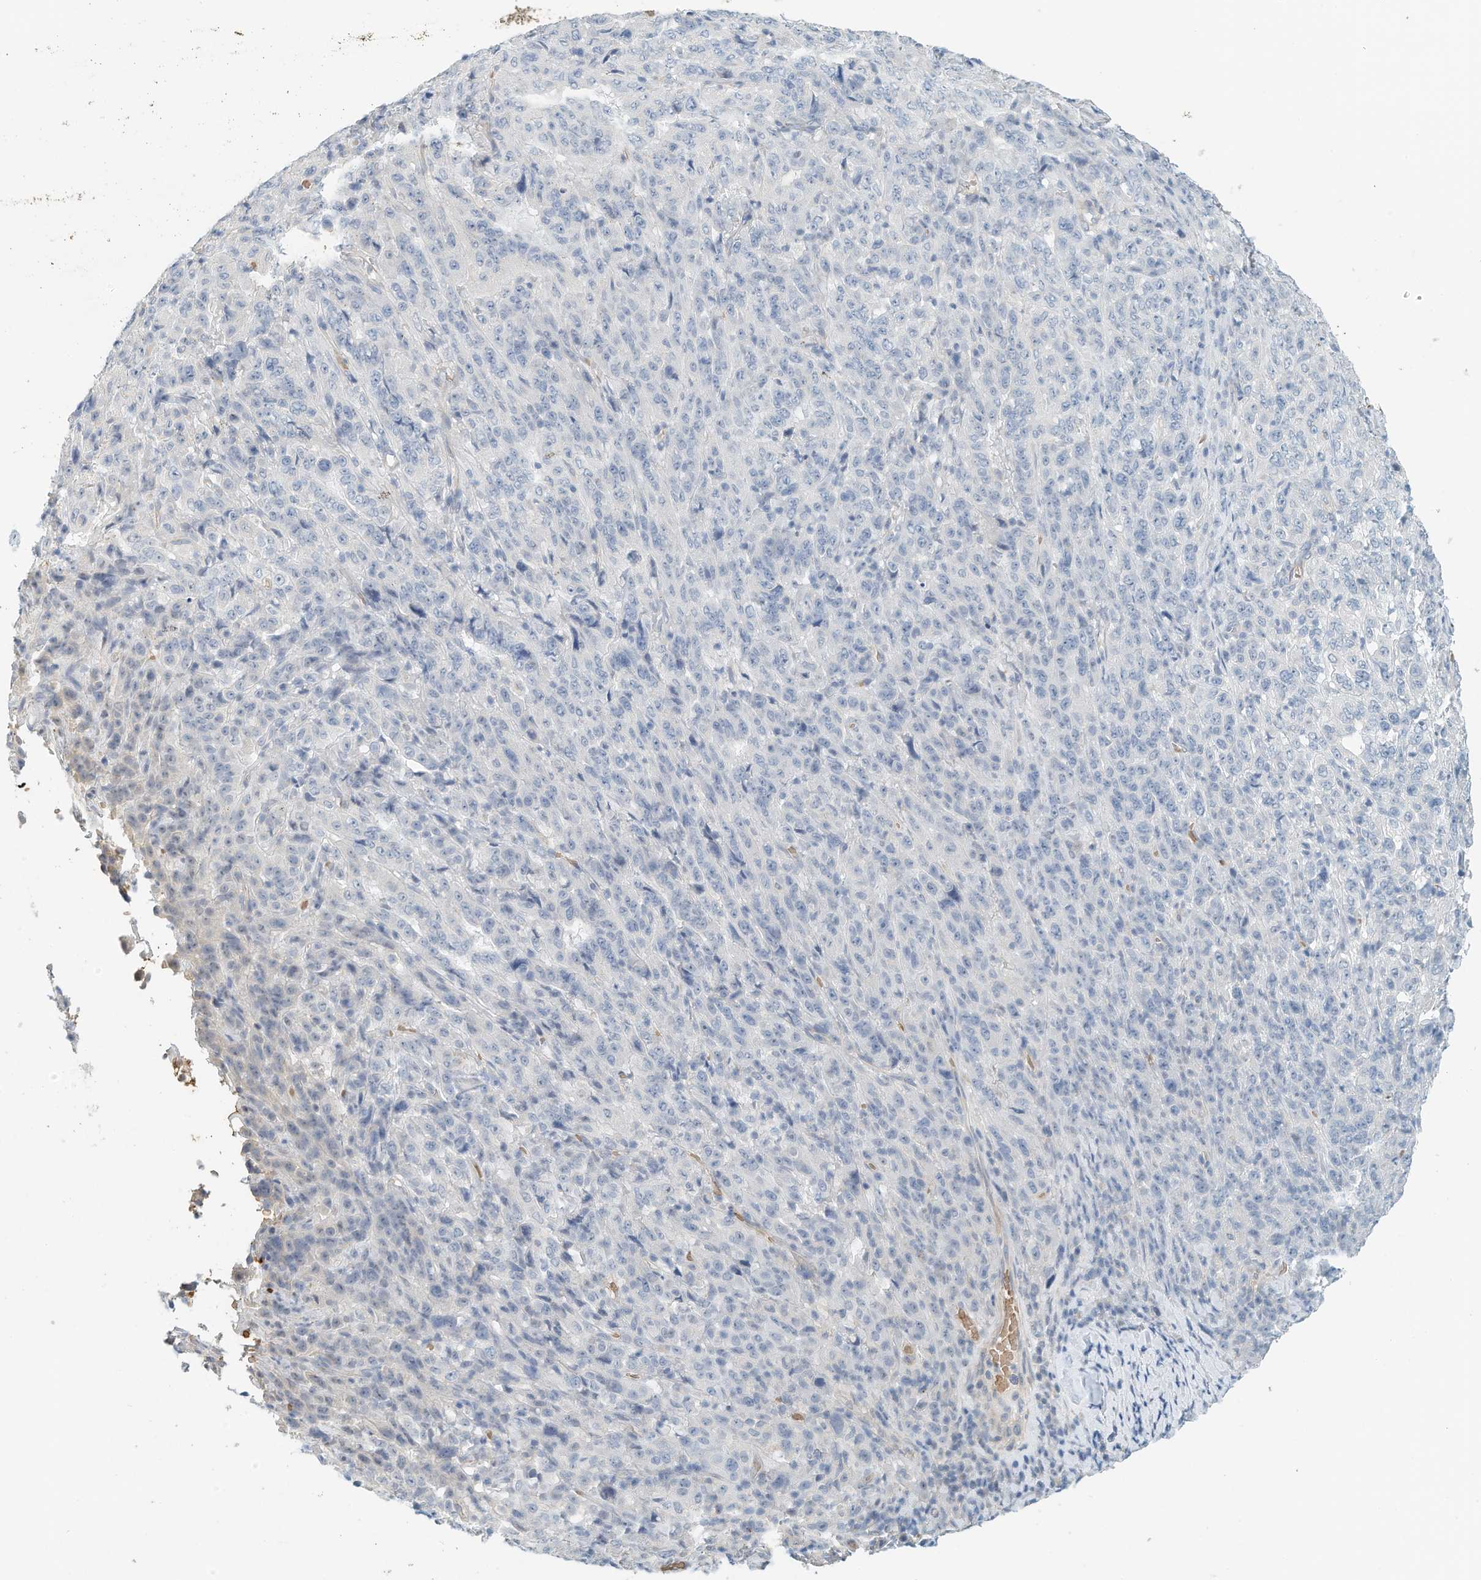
{"staining": {"intensity": "negative", "quantity": "none", "location": "none"}, "tissue": "pancreatic cancer", "cell_type": "Tumor cells", "image_type": "cancer", "snomed": [{"axis": "morphology", "description": "Adenocarcinoma, NOS"}, {"axis": "topography", "description": "Pancreas"}], "caption": "Micrograph shows no protein positivity in tumor cells of adenocarcinoma (pancreatic) tissue. (DAB immunohistochemistry visualized using brightfield microscopy, high magnification).", "gene": "RCAN3", "patient": {"sex": "male", "age": 63}}